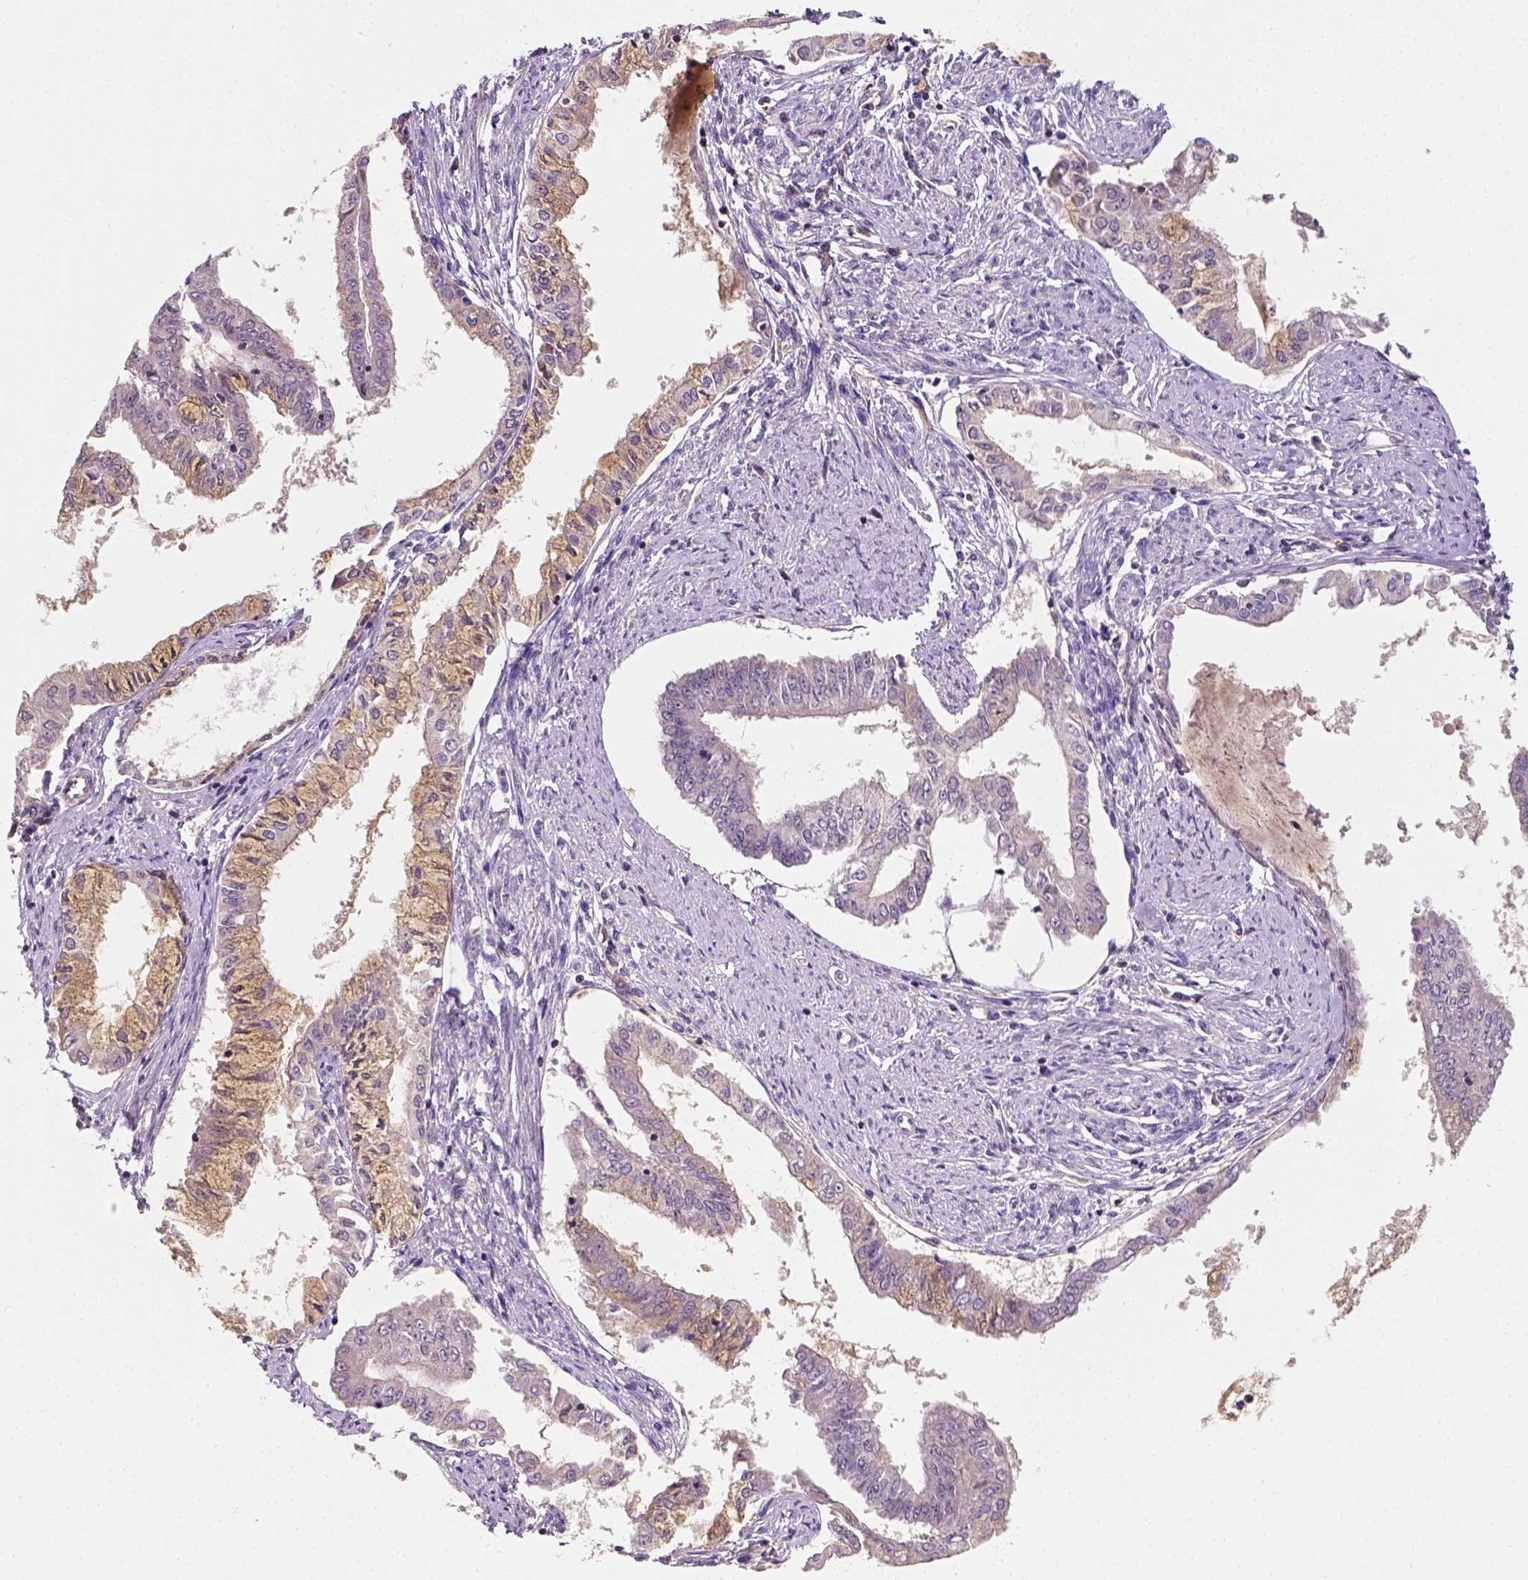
{"staining": {"intensity": "weak", "quantity": "25%-75%", "location": "cytoplasmic/membranous"}, "tissue": "endometrial cancer", "cell_type": "Tumor cells", "image_type": "cancer", "snomed": [{"axis": "morphology", "description": "Adenocarcinoma, NOS"}, {"axis": "topography", "description": "Endometrium"}], "caption": "Immunohistochemical staining of human endometrial adenocarcinoma reveals low levels of weak cytoplasmic/membranous expression in approximately 25%-75% of tumor cells. Using DAB (3,3'-diaminobenzidine) (brown) and hematoxylin (blue) stains, captured at high magnification using brightfield microscopy.", "gene": "MATK", "patient": {"sex": "female", "age": 76}}